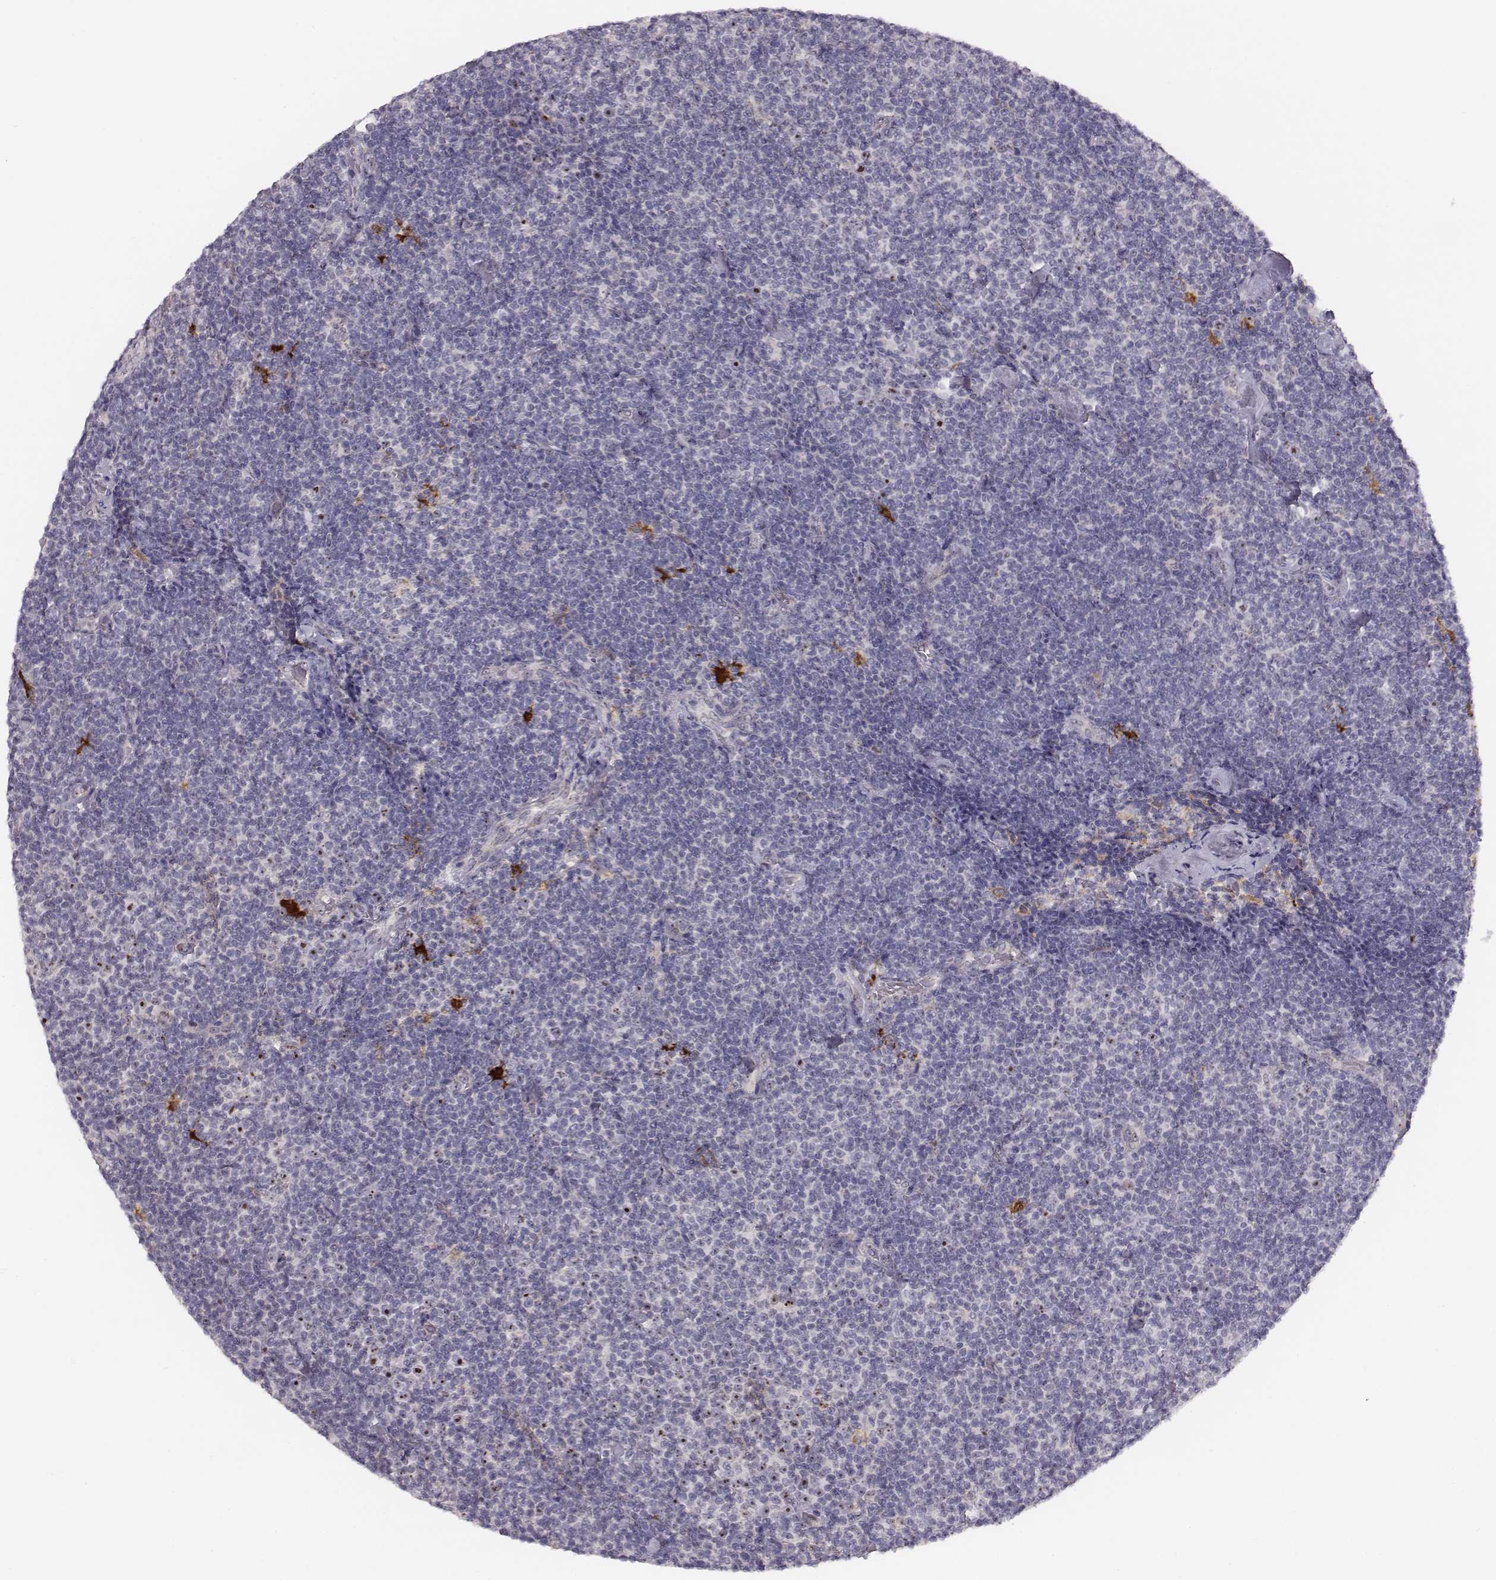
{"staining": {"intensity": "strong", "quantity": "<25%", "location": "nuclear"}, "tissue": "lymphoma", "cell_type": "Tumor cells", "image_type": "cancer", "snomed": [{"axis": "morphology", "description": "Malignant lymphoma, non-Hodgkin's type, Low grade"}, {"axis": "topography", "description": "Lymph node"}], "caption": "Lymphoma stained for a protein demonstrates strong nuclear positivity in tumor cells. (DAB (3,3'-diaminobenzidine) = brown stain, brightfield microscopy at high magnification).", "gene": "NIFK", "patient": {"sex": "male", "age": 81}}